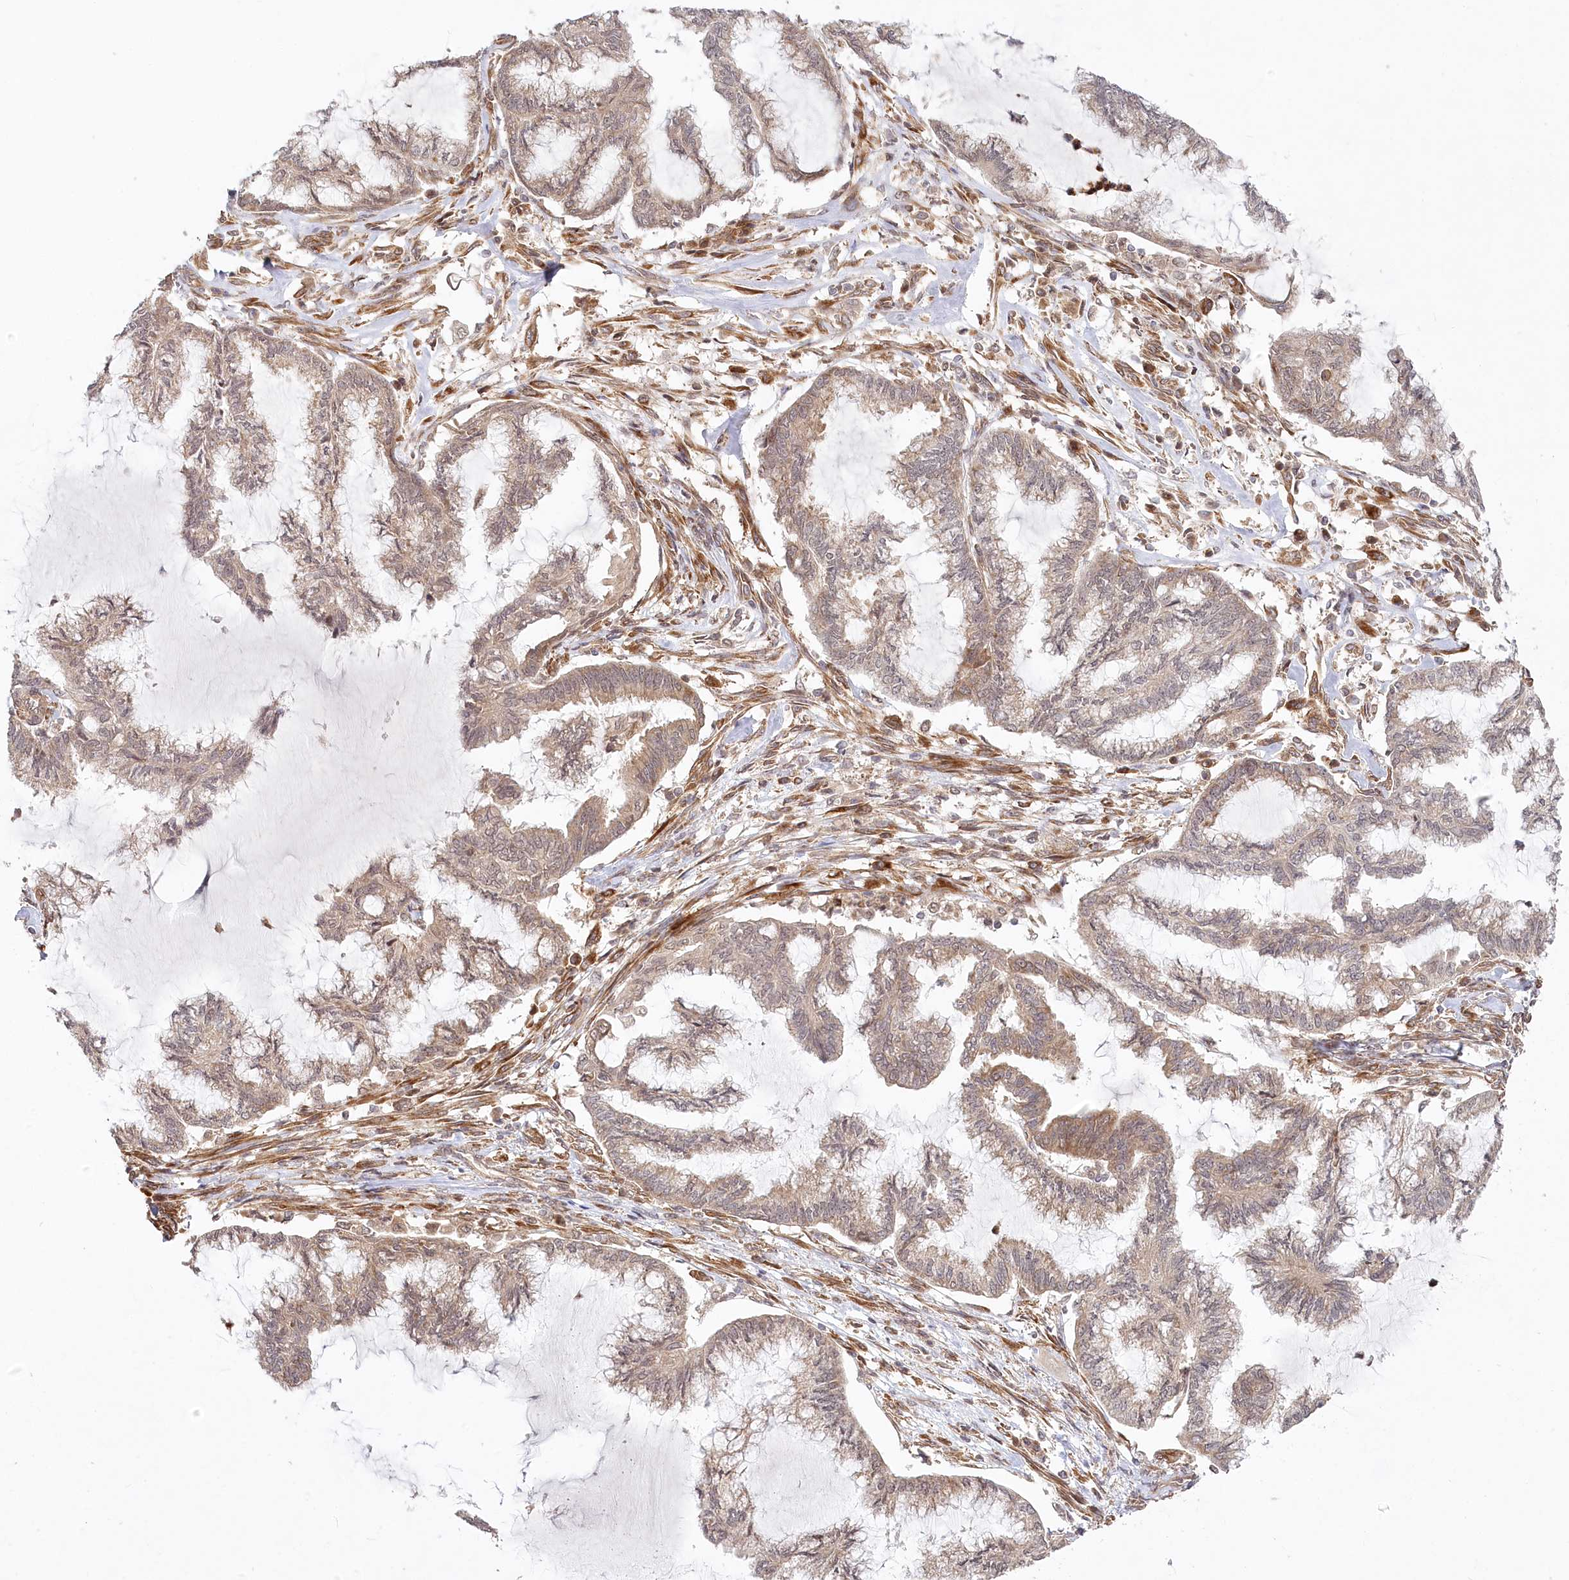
{"staining": {"intensity": "weak", "quantity": "25%-75%", "location": "cytoplasmic/membranous"}, "tissue": "endometrial cancer", "cell_type": "Tumor cells", "image_type": "cancer", "snomed": [{"axis": "morphology", "description": "Adenocarcinoma, NOS"}, {"axis": "topography", "description": "Endometrium"}], "caption": "Tumor cells show weak cytoplasmic/membranous expression in approximately 25%-75% of cells in endometrial cancer.", "gene": "CEP70", "patient": {"sex": "female", "age": 86}}